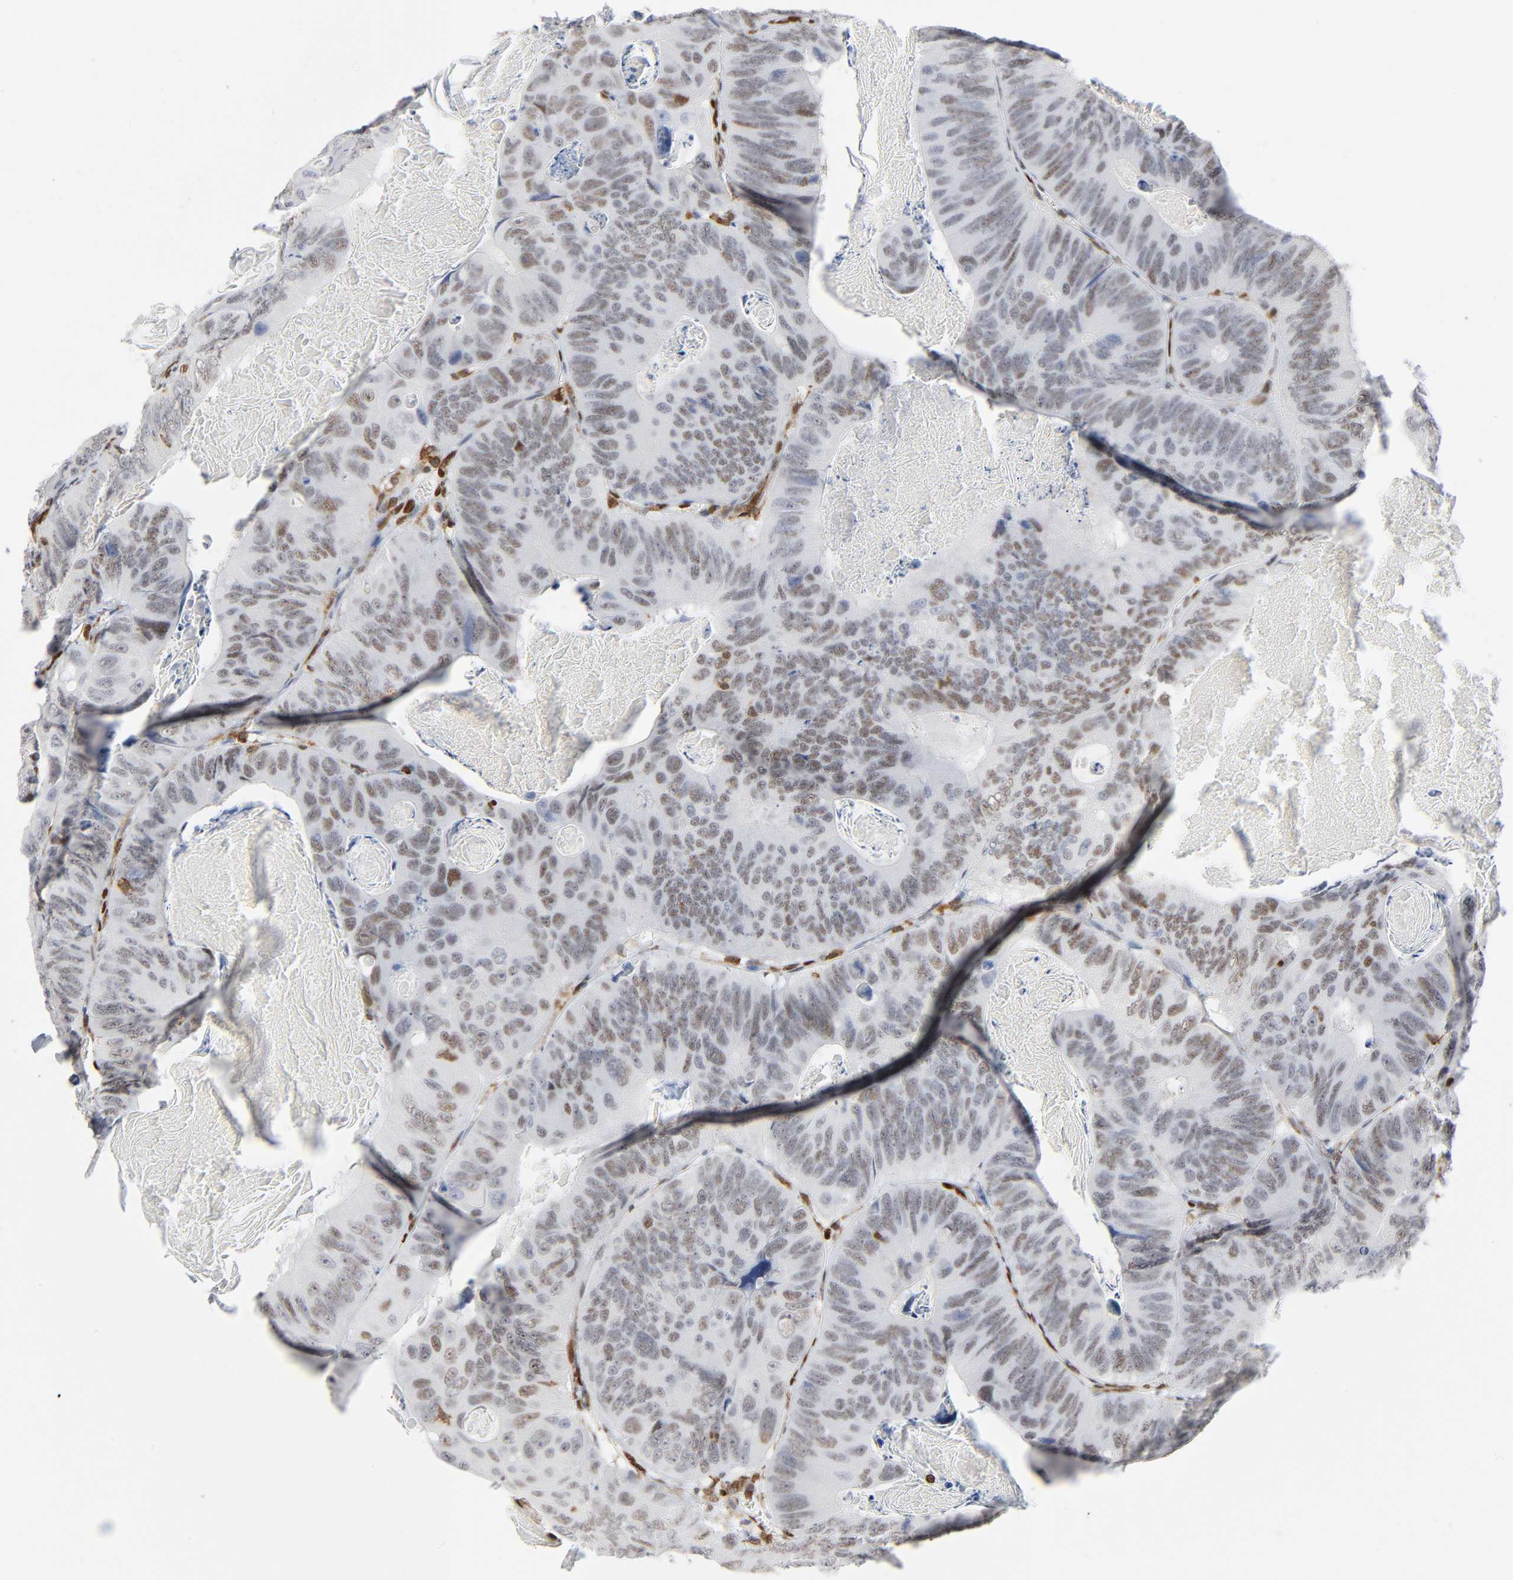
{"staining": {"intensity": "weak", "quantity": "25%-75%", "location": "nuclear"}, "tissue": "colorectal cancer", "cell_type": "Tumor cells", "image_type": "cancer", "snomed": [{"axis": "morphology", "description": "Adenocarcinoma, NOS"}, {"axis": "topography", "description": "Colon"}], "caption": "Colorectal cancer (adenocarcinoma) tissue reveals weak nuclear expression in about 25%-75% of tumor cells", "gene": "WAS", "patient": {"sex": "female", "age": 55}}